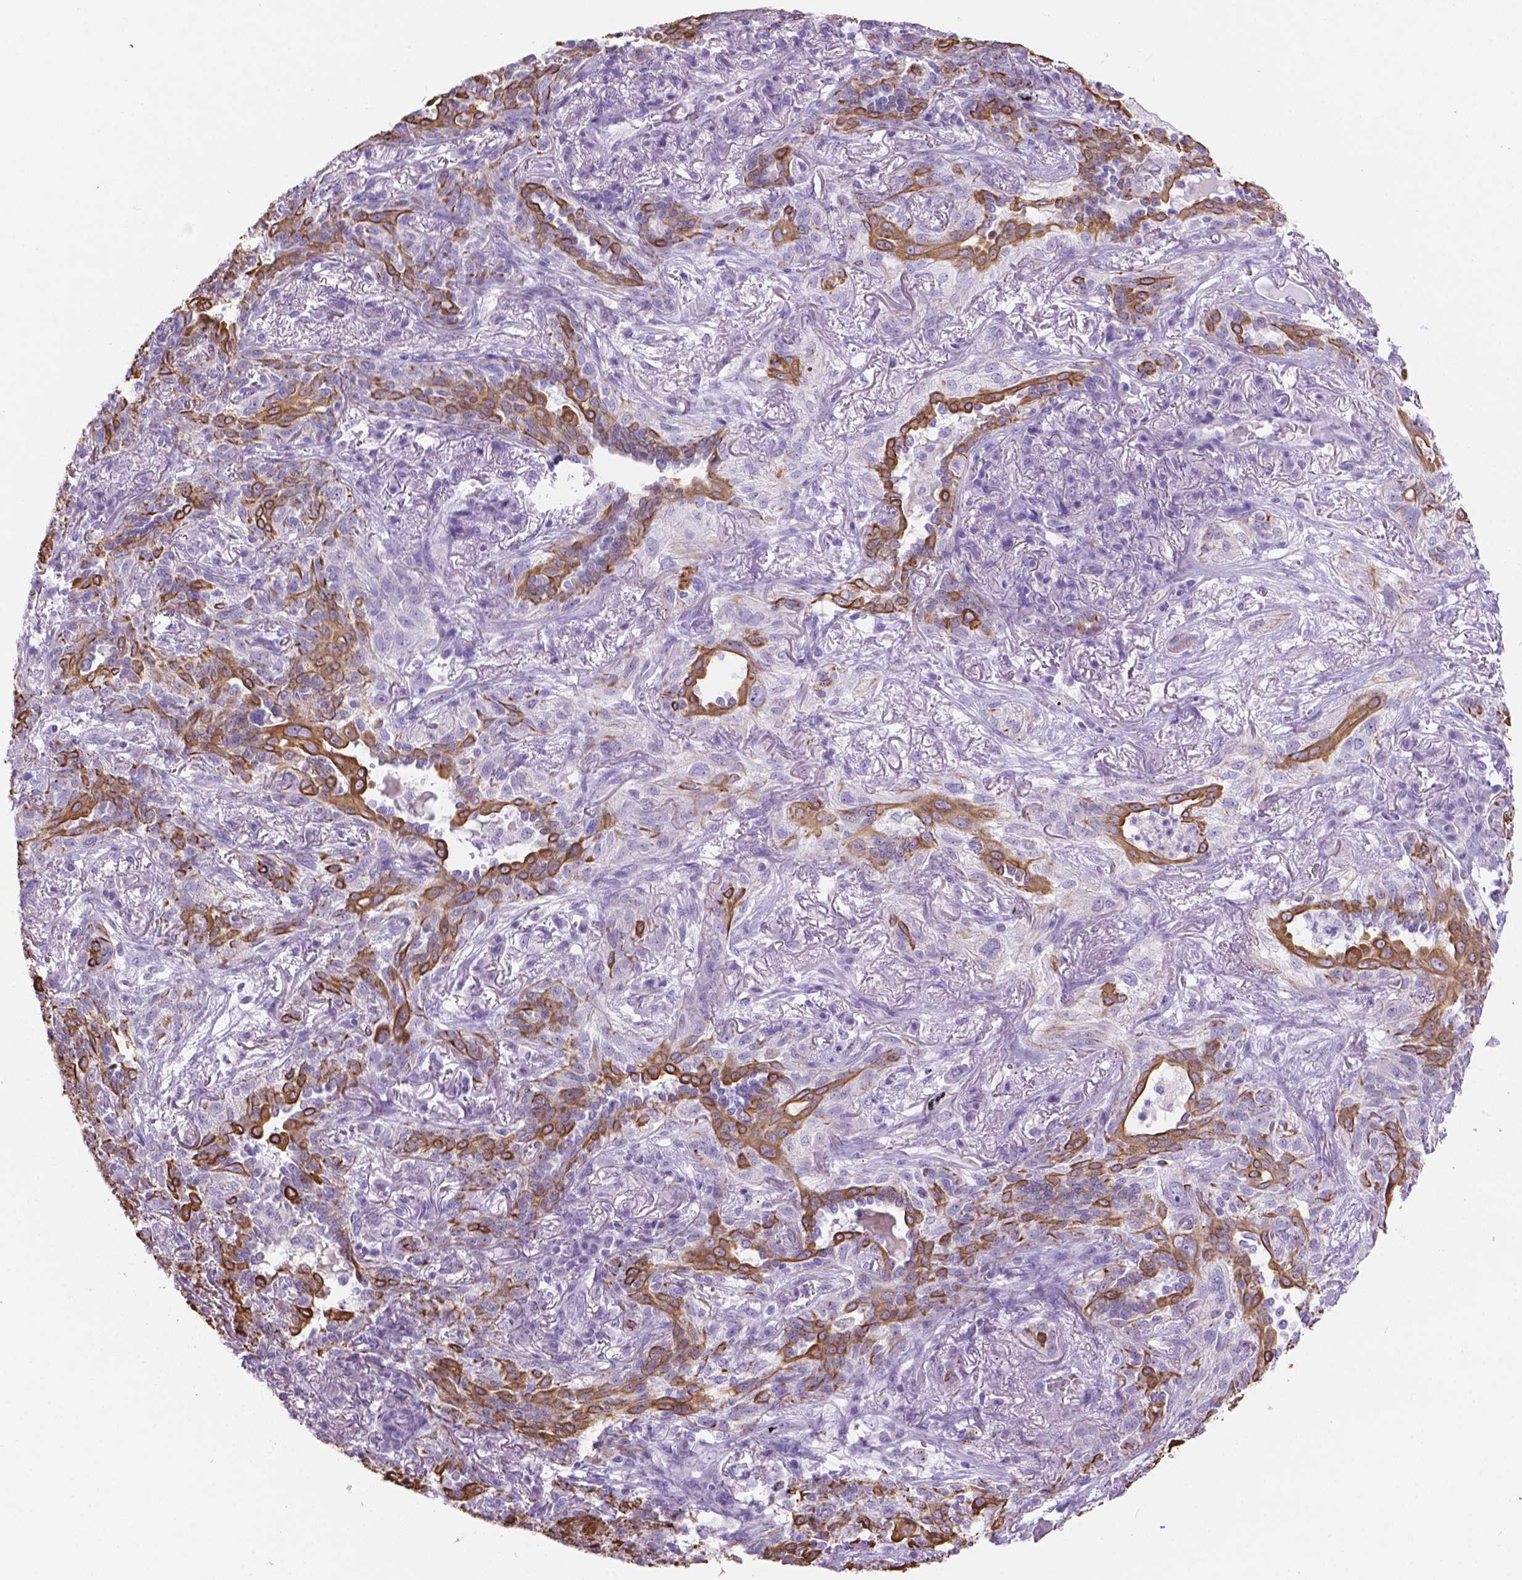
{"staining": {"intensity": "weak", "quantity": "25%-75%", "location": "cytoplasmic/membranous"}, "tissue": "lung cancer", "cell_type": "Tumor cells", "image_type": "cancer", "snomed": [{"axis": "morphology", "description": "Squamous cell carcinoma, NOS"}, {"axis": "topography", "description": "Lung"}], "caption": "A brown stain shows weak cytoplasmic/membranous expression of a protein in human lung cancer tumor cells. (Stains: DAB (3,3'-diaminobenzidine) in brown, nuclei in blue, Microscopy: brightfield microscopy at high magnification).", "gene": "DMWD", "patient": {"sex": "female", "age": 70}}